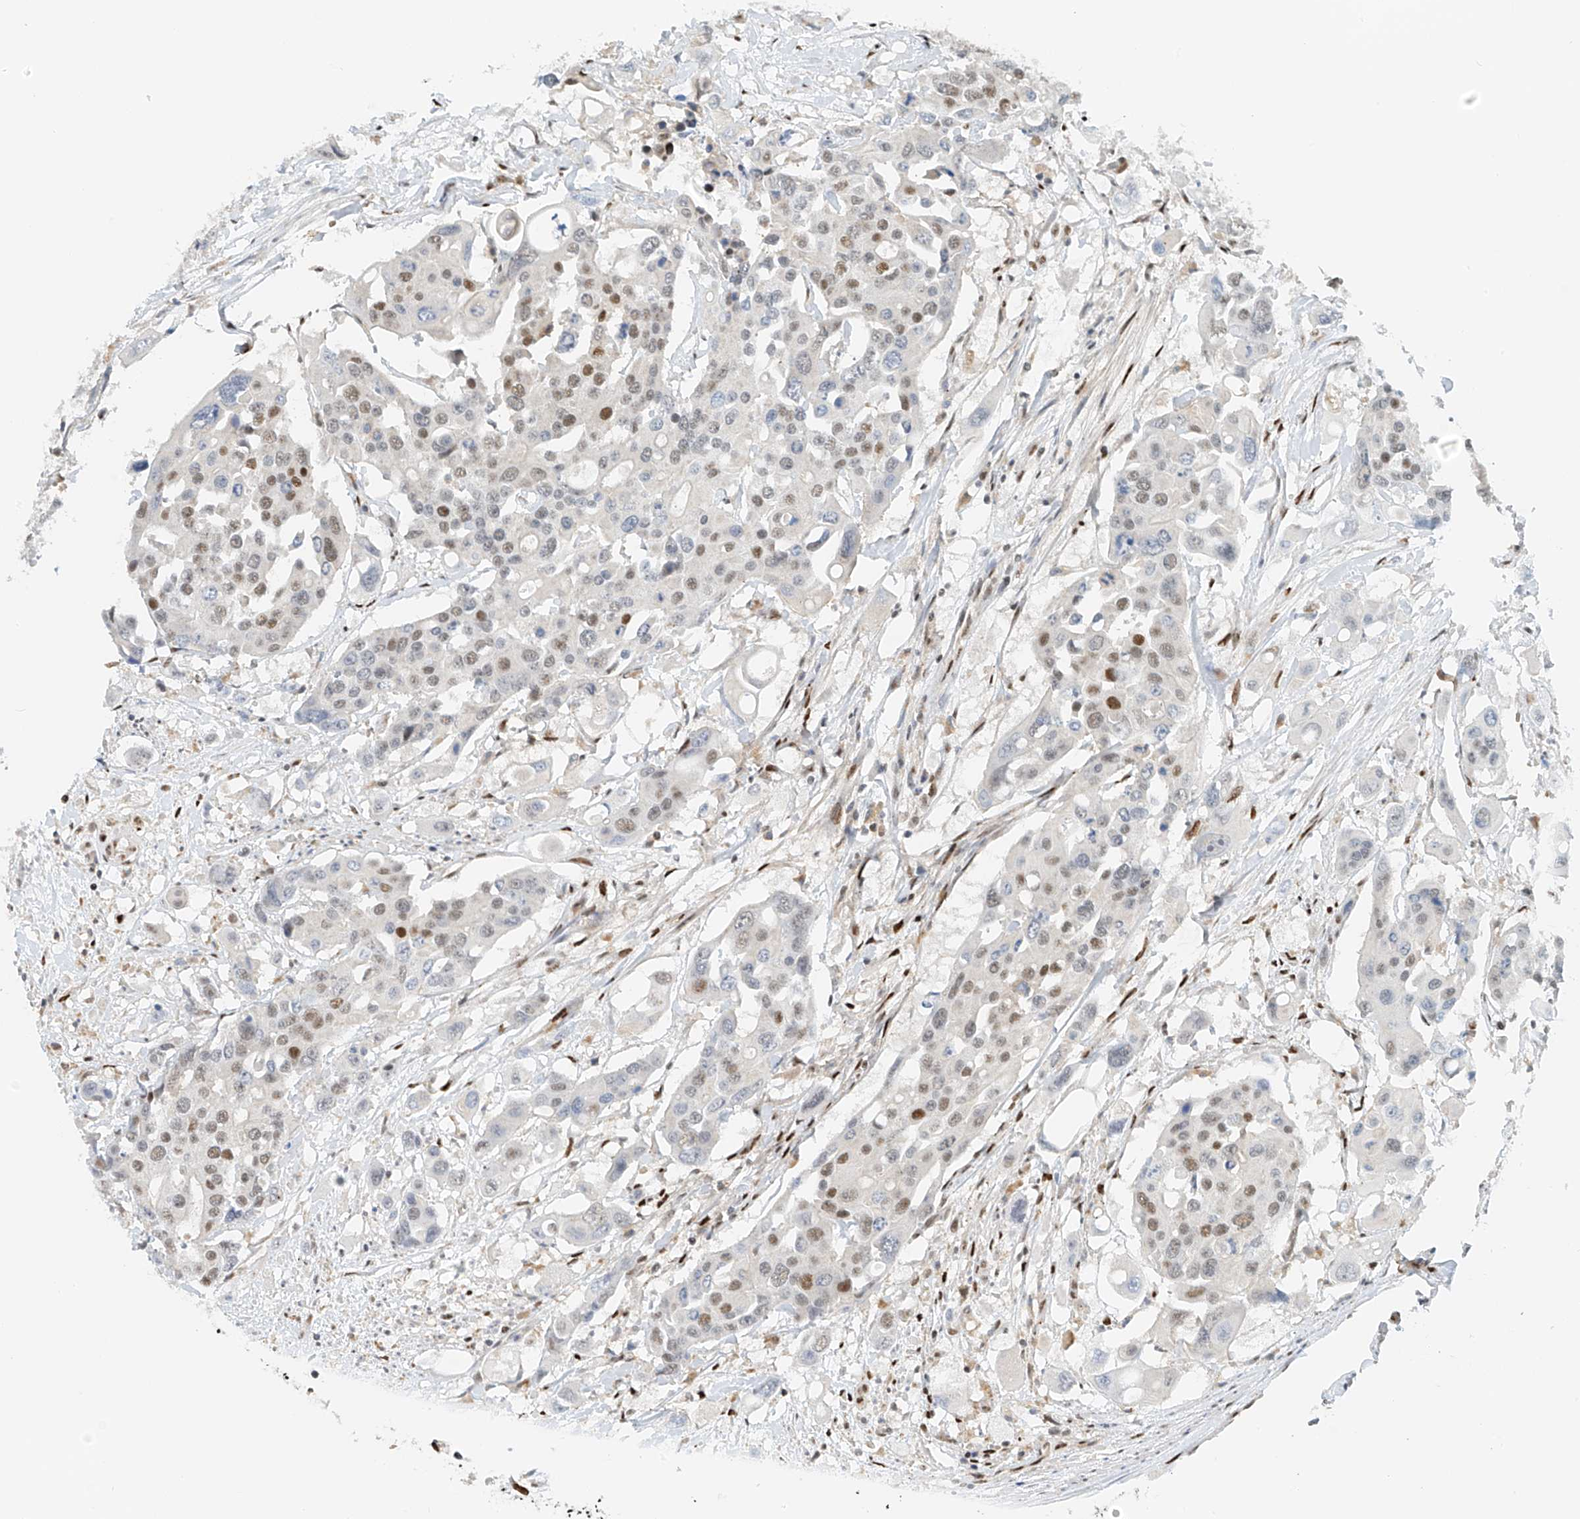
{"staining": {"intensity": "moderate", "quantity": "25%-75%", "location": "nuclear"}, "tissue": "colorectal cancer", "cell_type": "Tumor cells", "image_type": "cancer", "snomed": [{"axis": "morphology", "description": "Adenocarcinoma, NOS"}, {"axis": "topography", "description": "Colon"}], "caption": "High-magnification brightfield microscopy of colorectal adenocarcinoma stained with DAB (brown) and counterstained with hematoxylin (blue). tumor cells exhibit moderate nuclear expression is appreciated in about25%-75% of cells.", "gene": "ZNF514", "patient": {"sex": "male", "age": 77}}